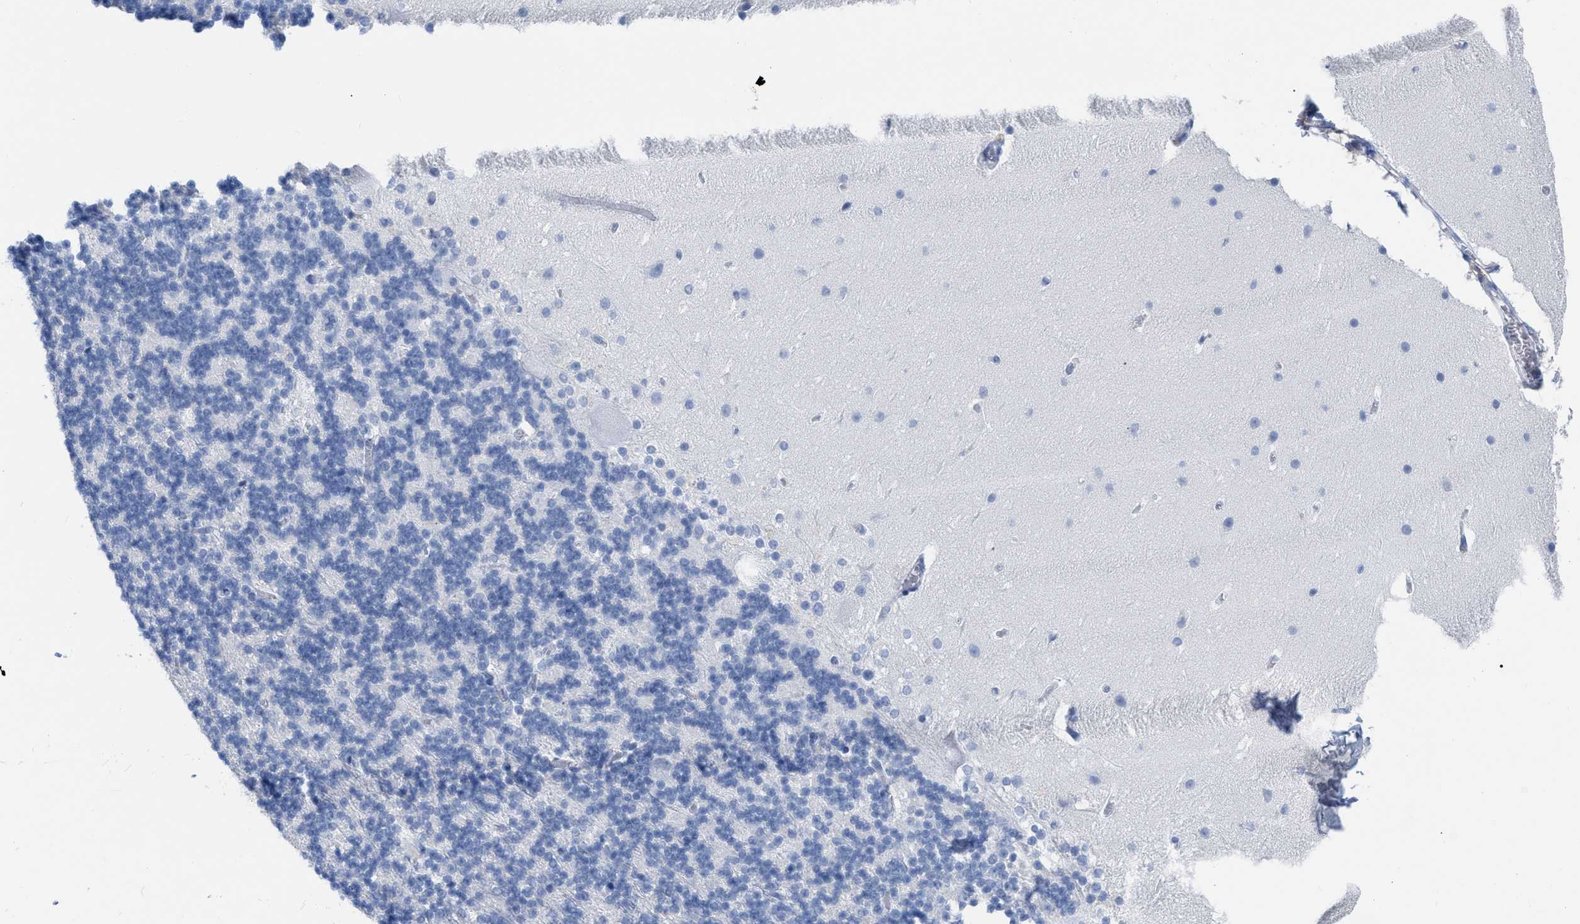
{"staining": {"intensity": "negative", "quantity": "none", "location": "none"}, "tissue": "cerebellum", "cell_type": "Cells in granular layer", "image_type": "normal", "snomed": [{"axis": "morphology", "description": "Normal tissue, NOS"}, {"axis": "topography", "description": "Cerebellum"}], "caption": "The immunohistochemistry (IHC) histopathology image has no significant staining in cells in granular layer of cerebellum.", "gene": "CD5", "patient": {"sex": "female", "age": 19}}